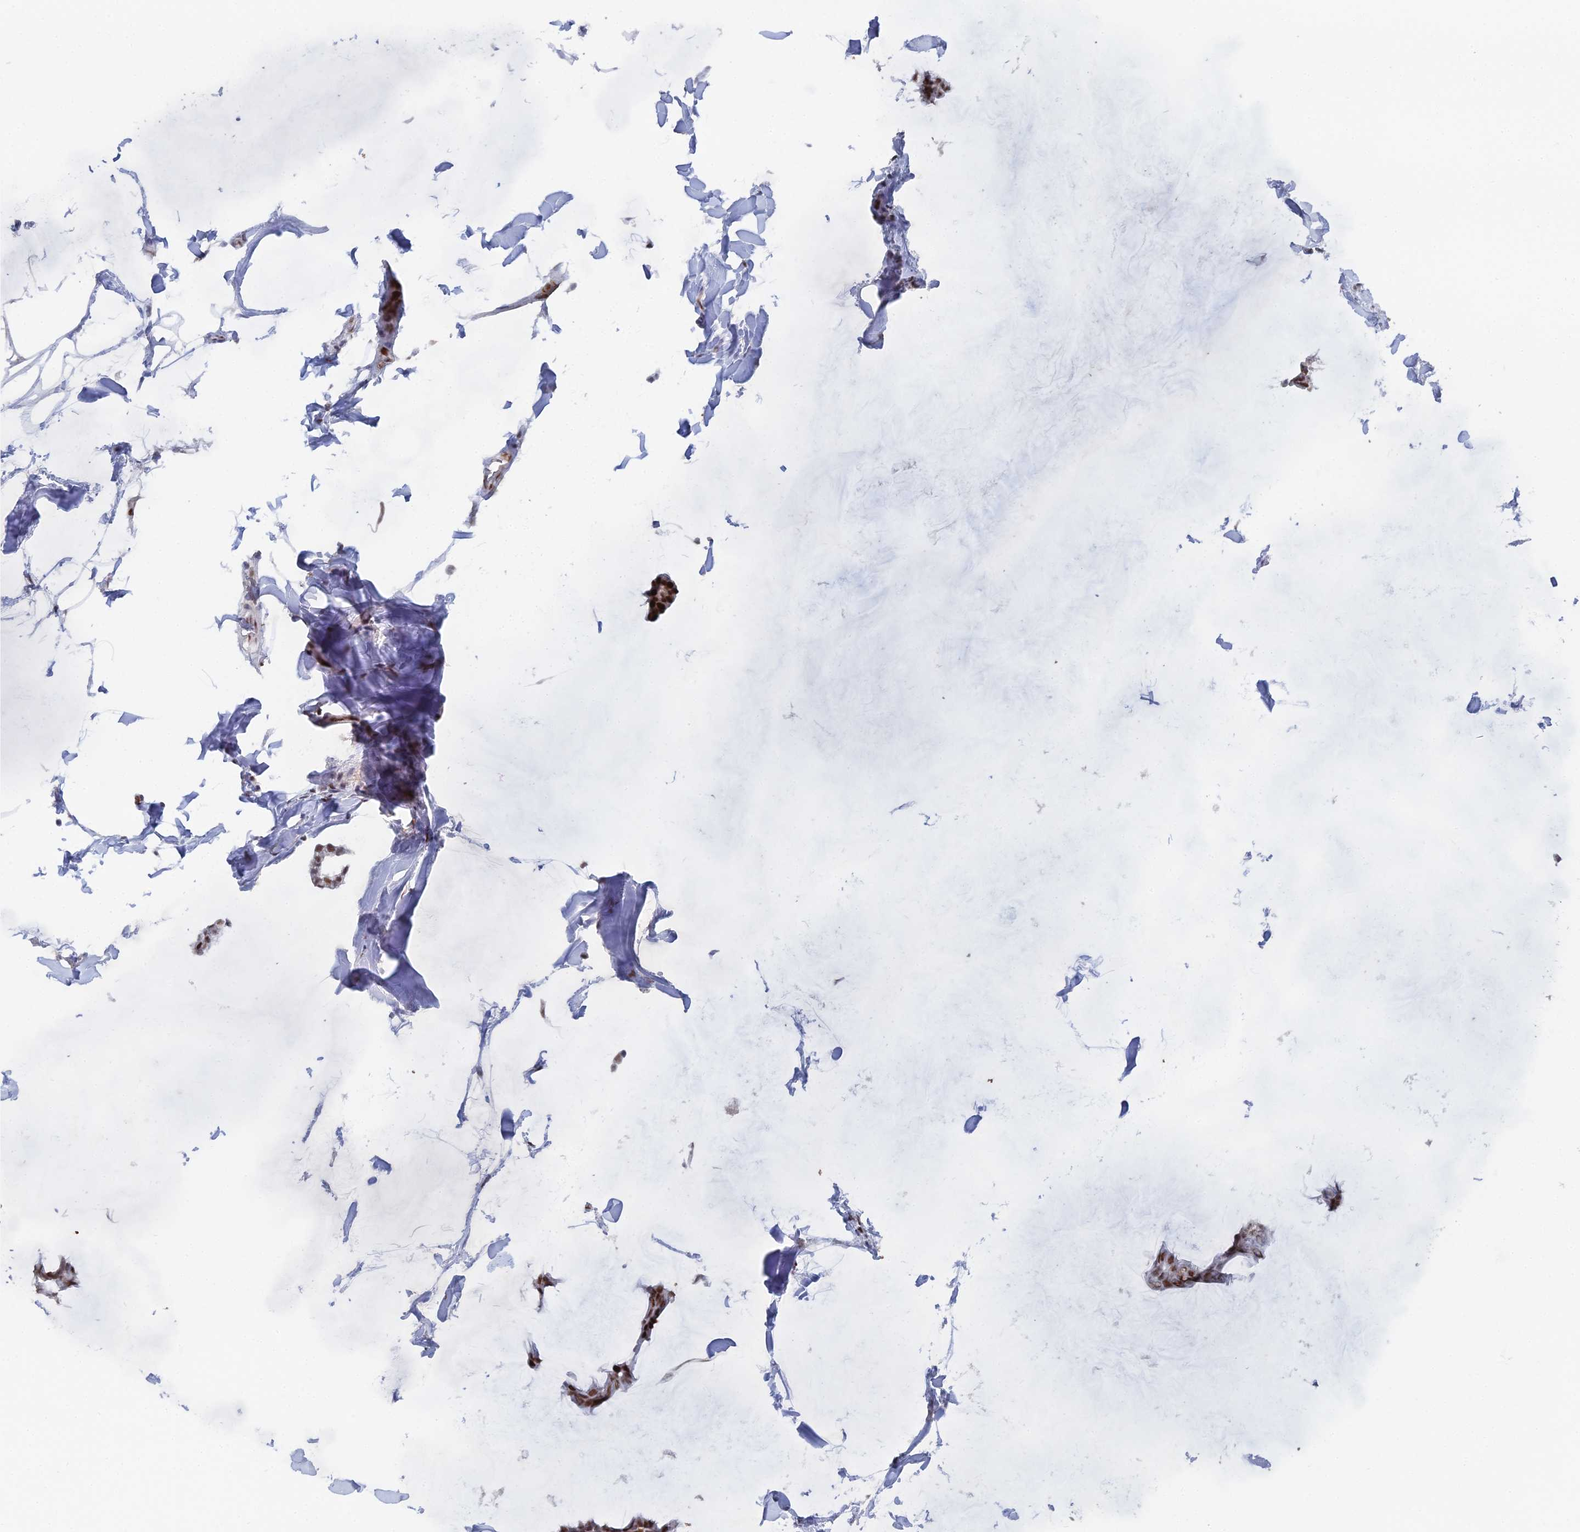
{"staining": {"intensity": "strong", "quantity": ">75%", "location": "nuclear"}, "tissue": "breast cancer", "cell_type": "Tumor cells", "image_type": "cancer", "snomed": [{"axis": "morphology", "description": "Duct carcinoma"}, {"axis": "topography", "description": "Breast"}], "caption": "This is an image of immunohistochemistry staining of breast infiltrating ductal carcinoma, which shows strong positivity in the nuclear of tumor cells.", "gene": "GSC2", "patient": {"sex": "female", "age": 93}}